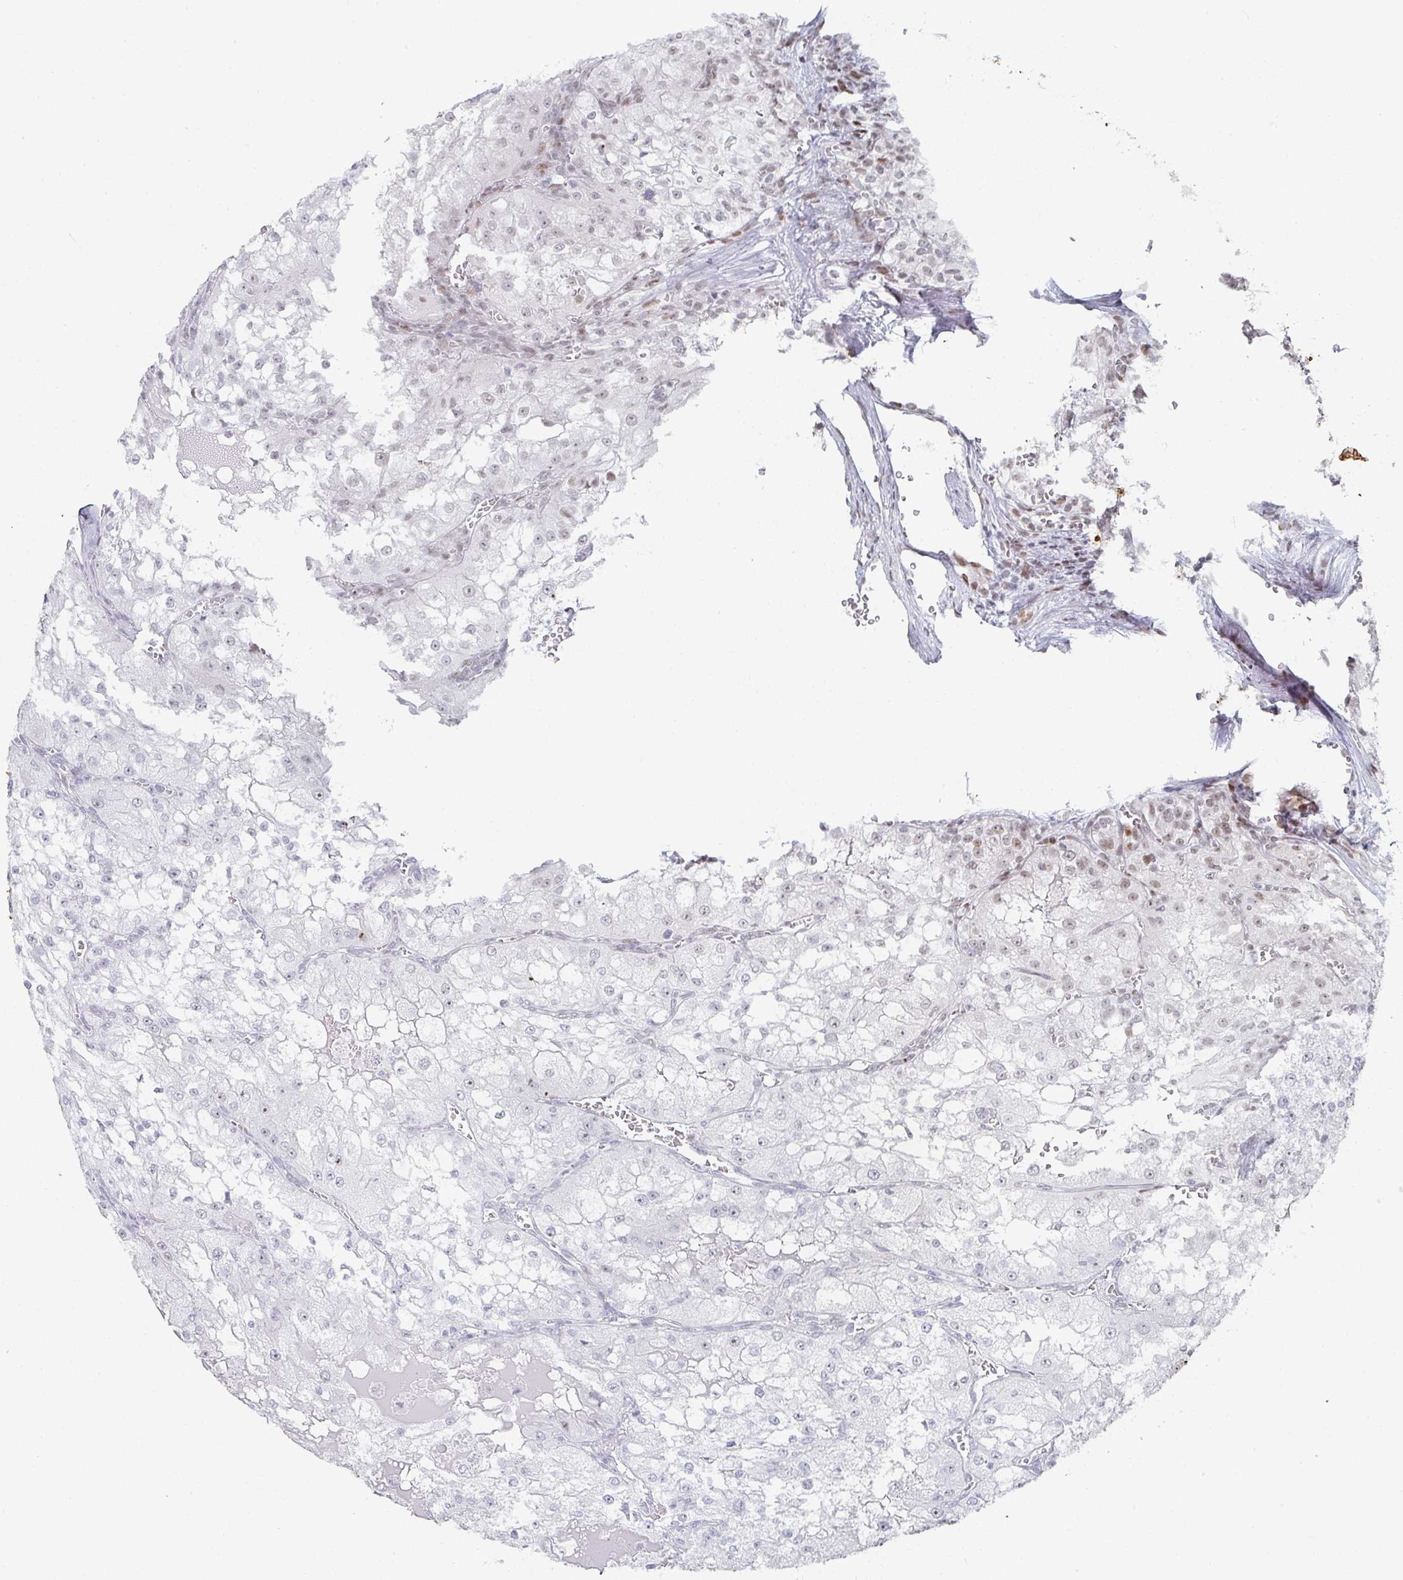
{"staining": {"intensity": "negative", "quantity": "none", "location": "none"}, "tissue": "renal cancer", "cell_type": "Tumor cells", "image_type": "cancer", "snomed": [{"axis": "morphology", "description": "Adenocarcinoma, NOS"}, {"axis": "topography", "description": "Kidney"}], "caption": "An immunohistochemistry photomicrograph of renal cancer is shown. There is no staining in tumor cells of renal cancer.", "gene": "POU2AF2", "patient": {"sex": "female", "age": 74}}